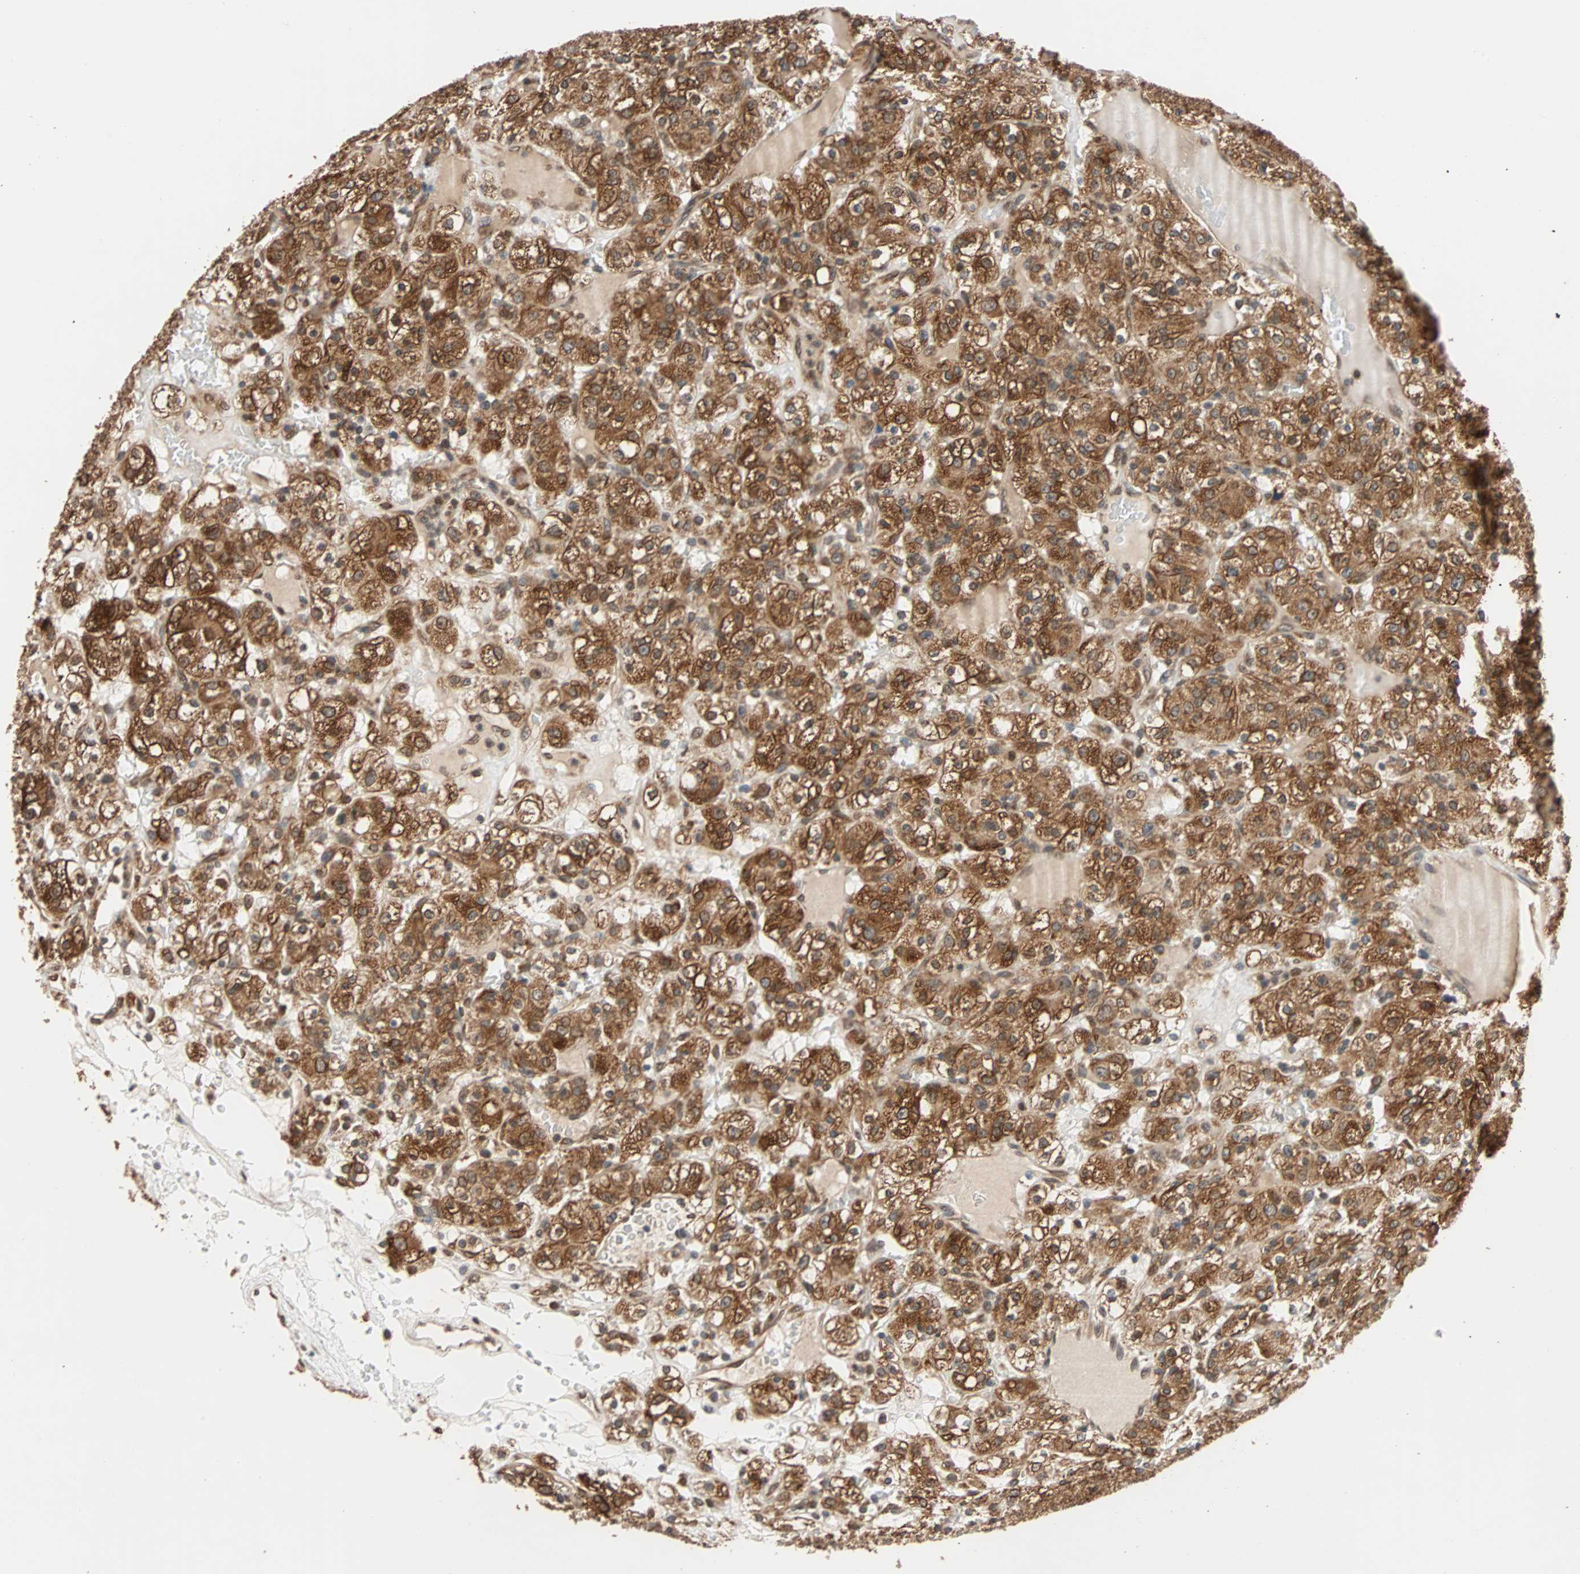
{"staining": {"intensity": "strong", "quantity": ">75%", "location": "cytoplasmic/membranous"}, "tissue": "renal cancer", "cell_type": "Tumor cells", "image_type": "cancer", "snomed": [{"axis": "morphology", "description": "Normal tissue, NOS"}, {"axis": "morphology", "description": "Adenocarcinoma, NOS"}, {"axis": "topography", "description": "Kidney"}], "caption": "DAB (3,3'-diaminobenzidine) immunohistochemical staining of human renal adenocarcinoma displays strong cytoplasmic/membranous protein staining in about >75% of tumor cells.", "gene": "AUP1", "patient": {"sex": "female", "age": 72}}